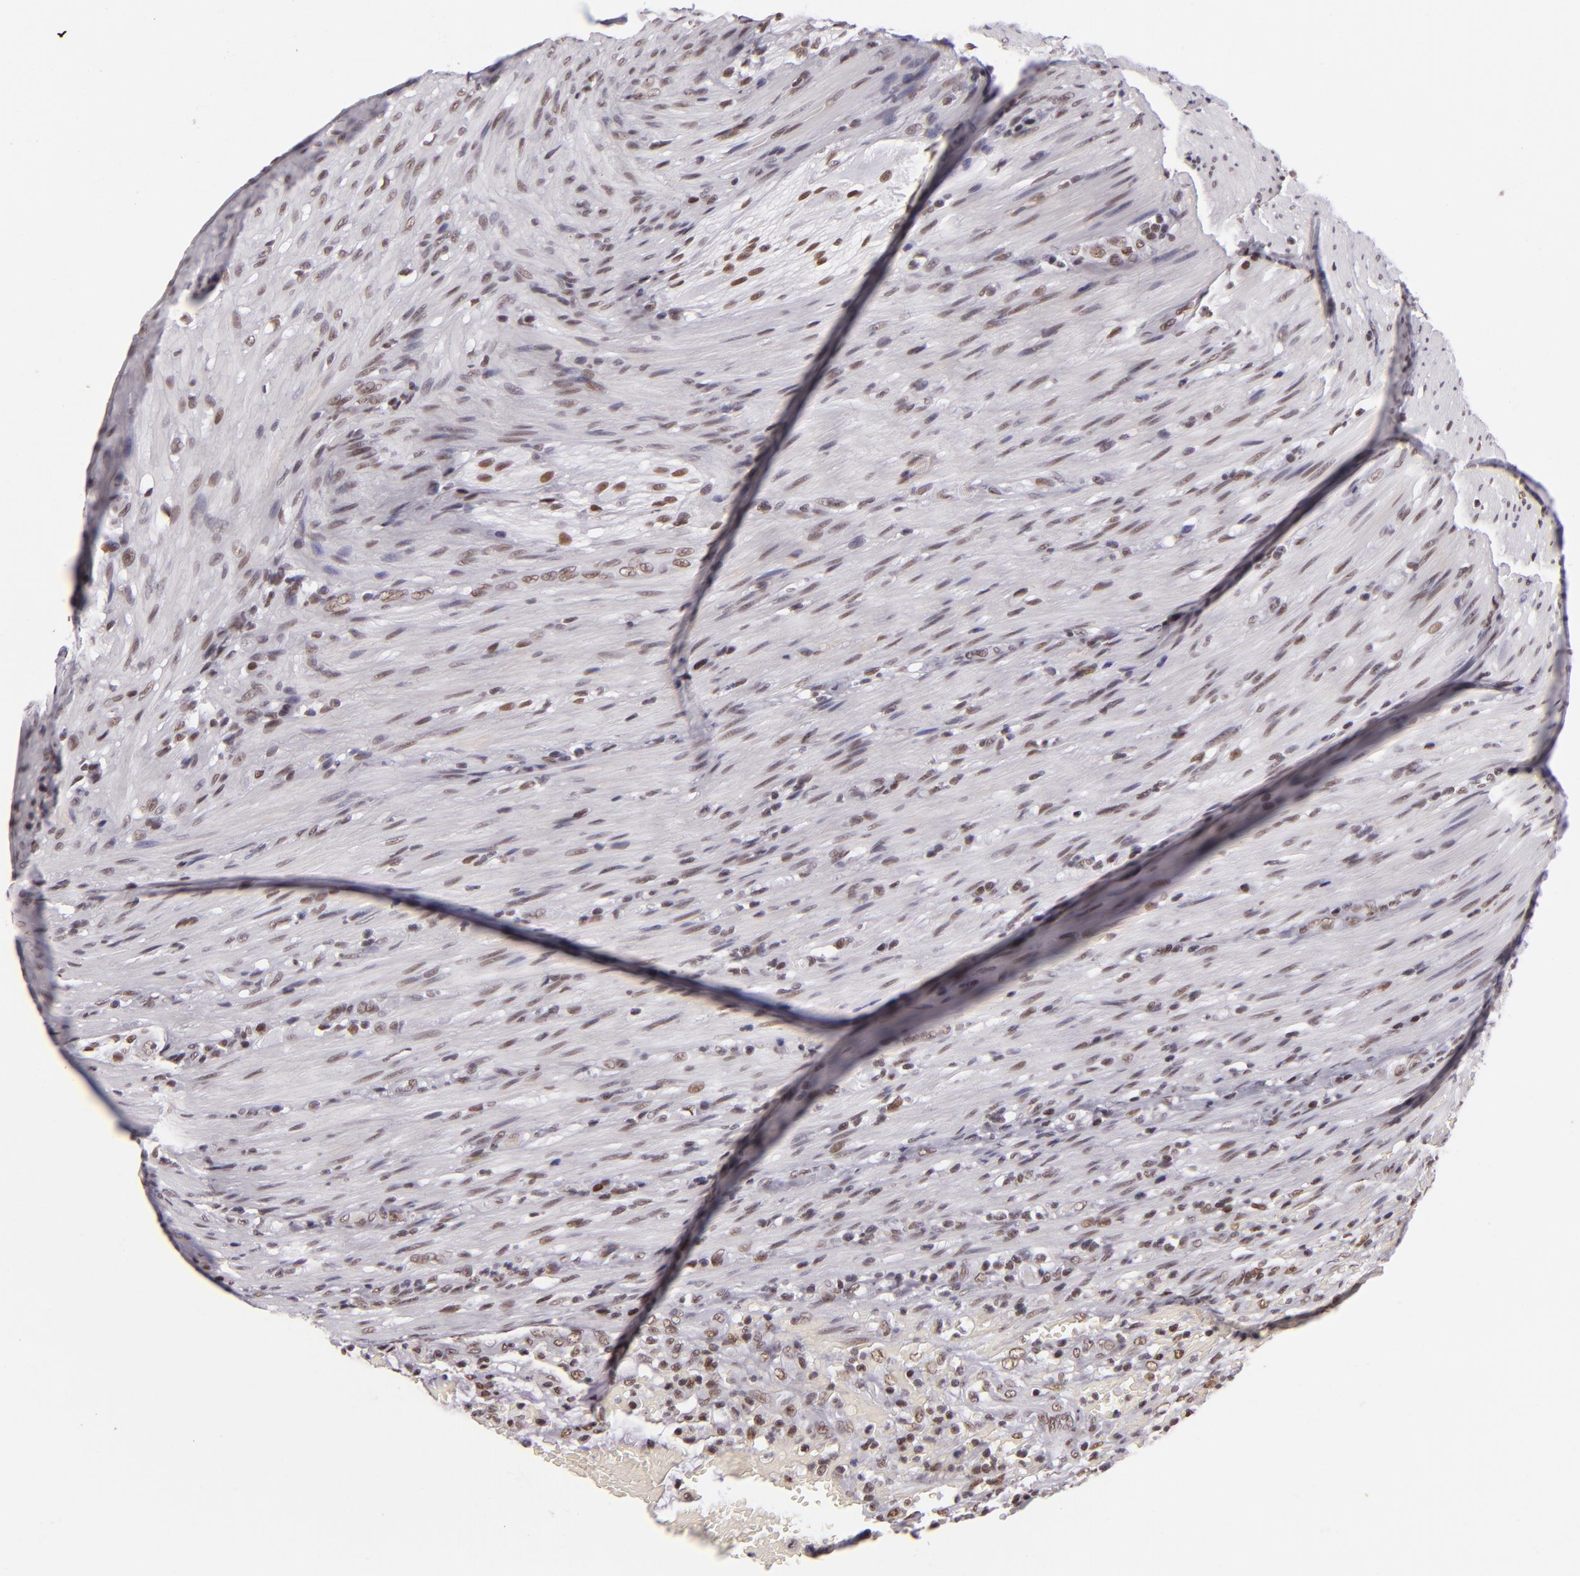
{"staining": {"intensity": "weak", "quantity": ">75%", "location": "nuclear"}, "tissue": "colorectal cancer", "cell_type": "Tumor cells", "image_type": "cancer", "snomed": [{"axis": "morphology", "description": "Adenocarcinoma, NOS"}, {"axis": "topography", "description": "Colon"}], "caption": "A high-resolution histopathology image shows immunohistochemistry staining of colorectal cancer (adenocarcinoma), which shows weak nuclear staining in about >75% of tumor cells.", "gene": "BRD8", "patient": {"sex": "male", "age": 54}}